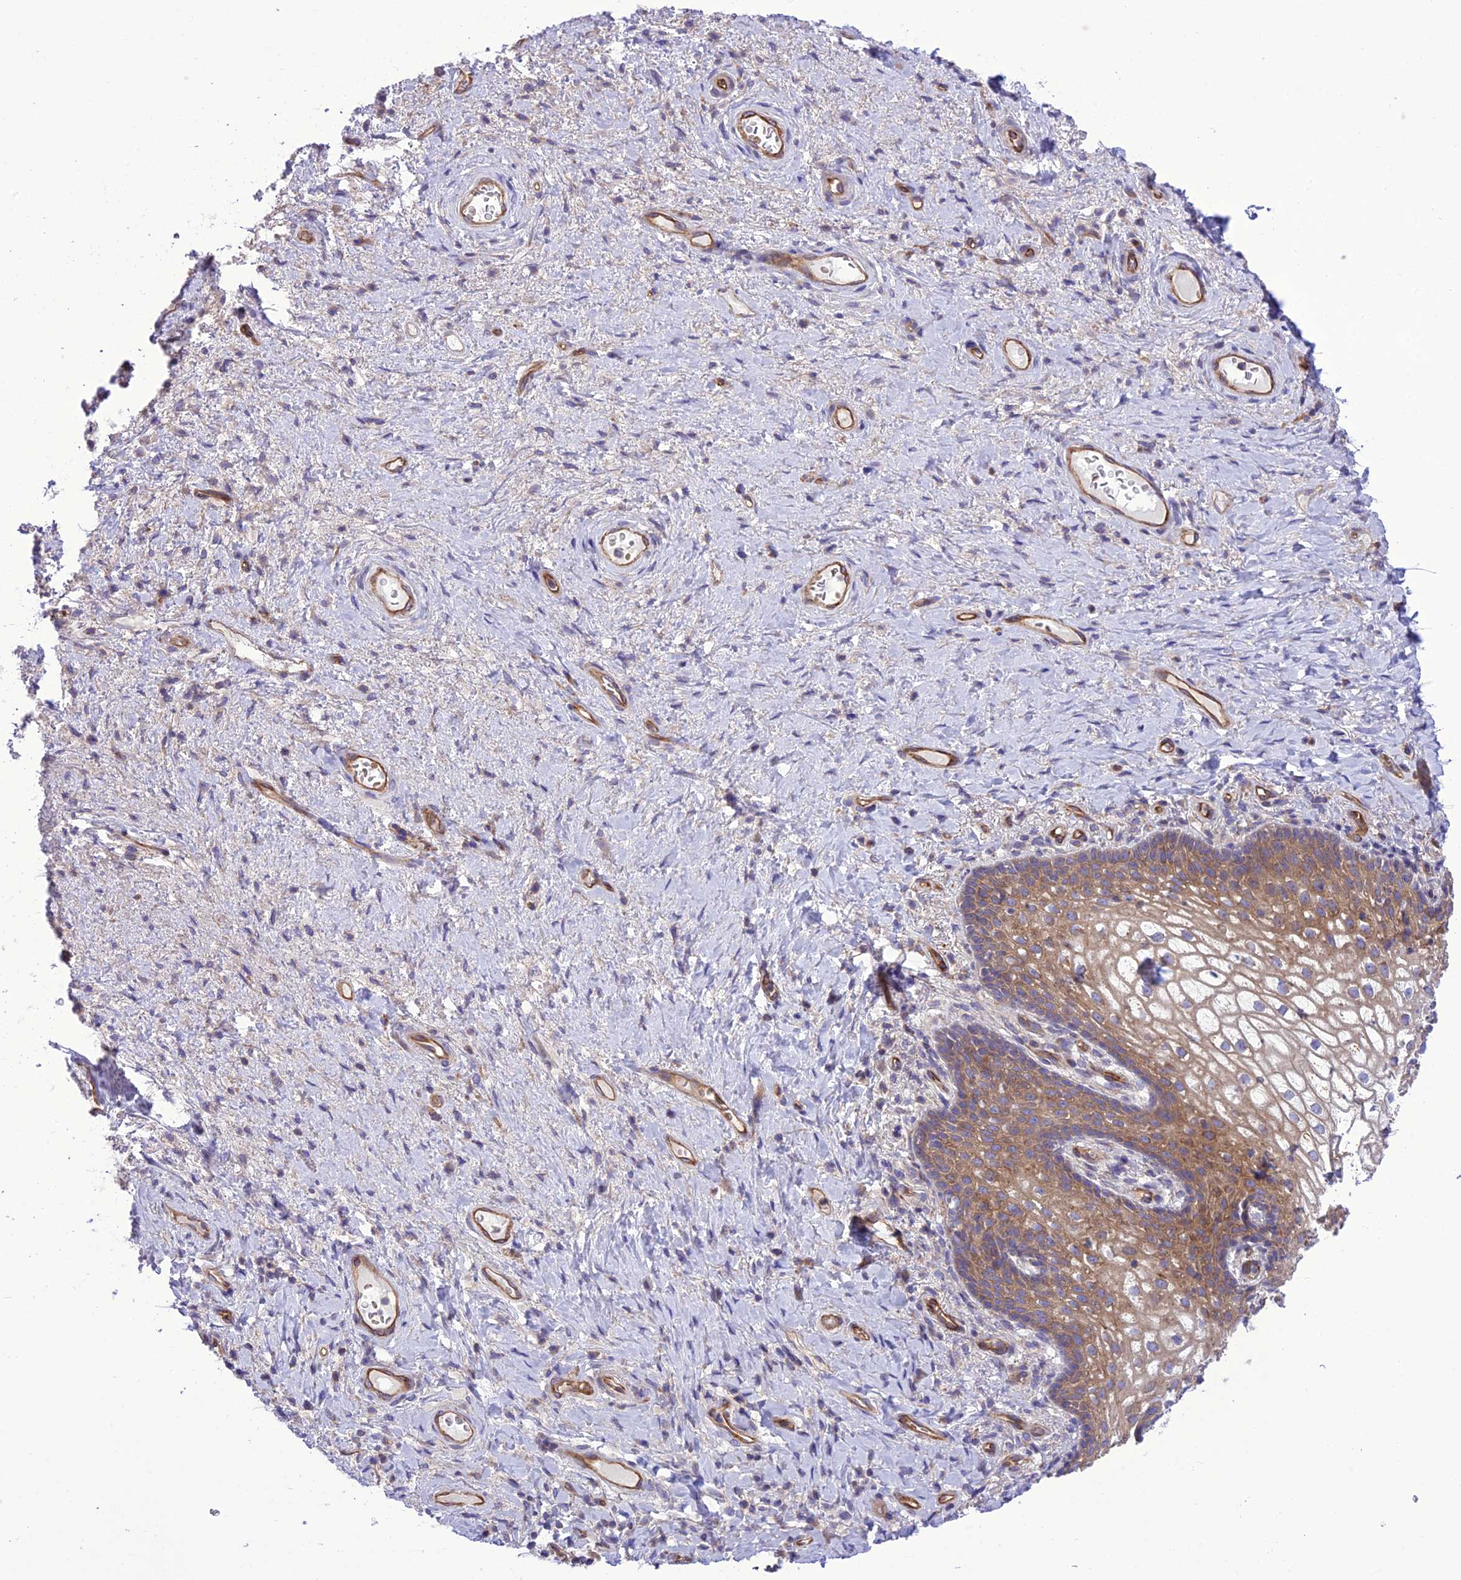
{"staining": {"intensity": "moderate", "quantity": ">75%", "location": "cytoplasmic/membranous"}, "tissue": "vagina", "cell_type": "Squamous epithelial cells", "image_type": "normal", "snomed": [{"axis": "morphology", "description": "Normal tissue, NOS"}, {"axis": "topography", "description": "Vagina"}], "caption": "This is a micrograph of immunohistochemistry staining of benign vagina, which shows moderate expression in the cytoplasmic/membranous of squamous epithelial cells.", "gene": "PPFIA3", "patient": {"sex": "female", "age": 60}}